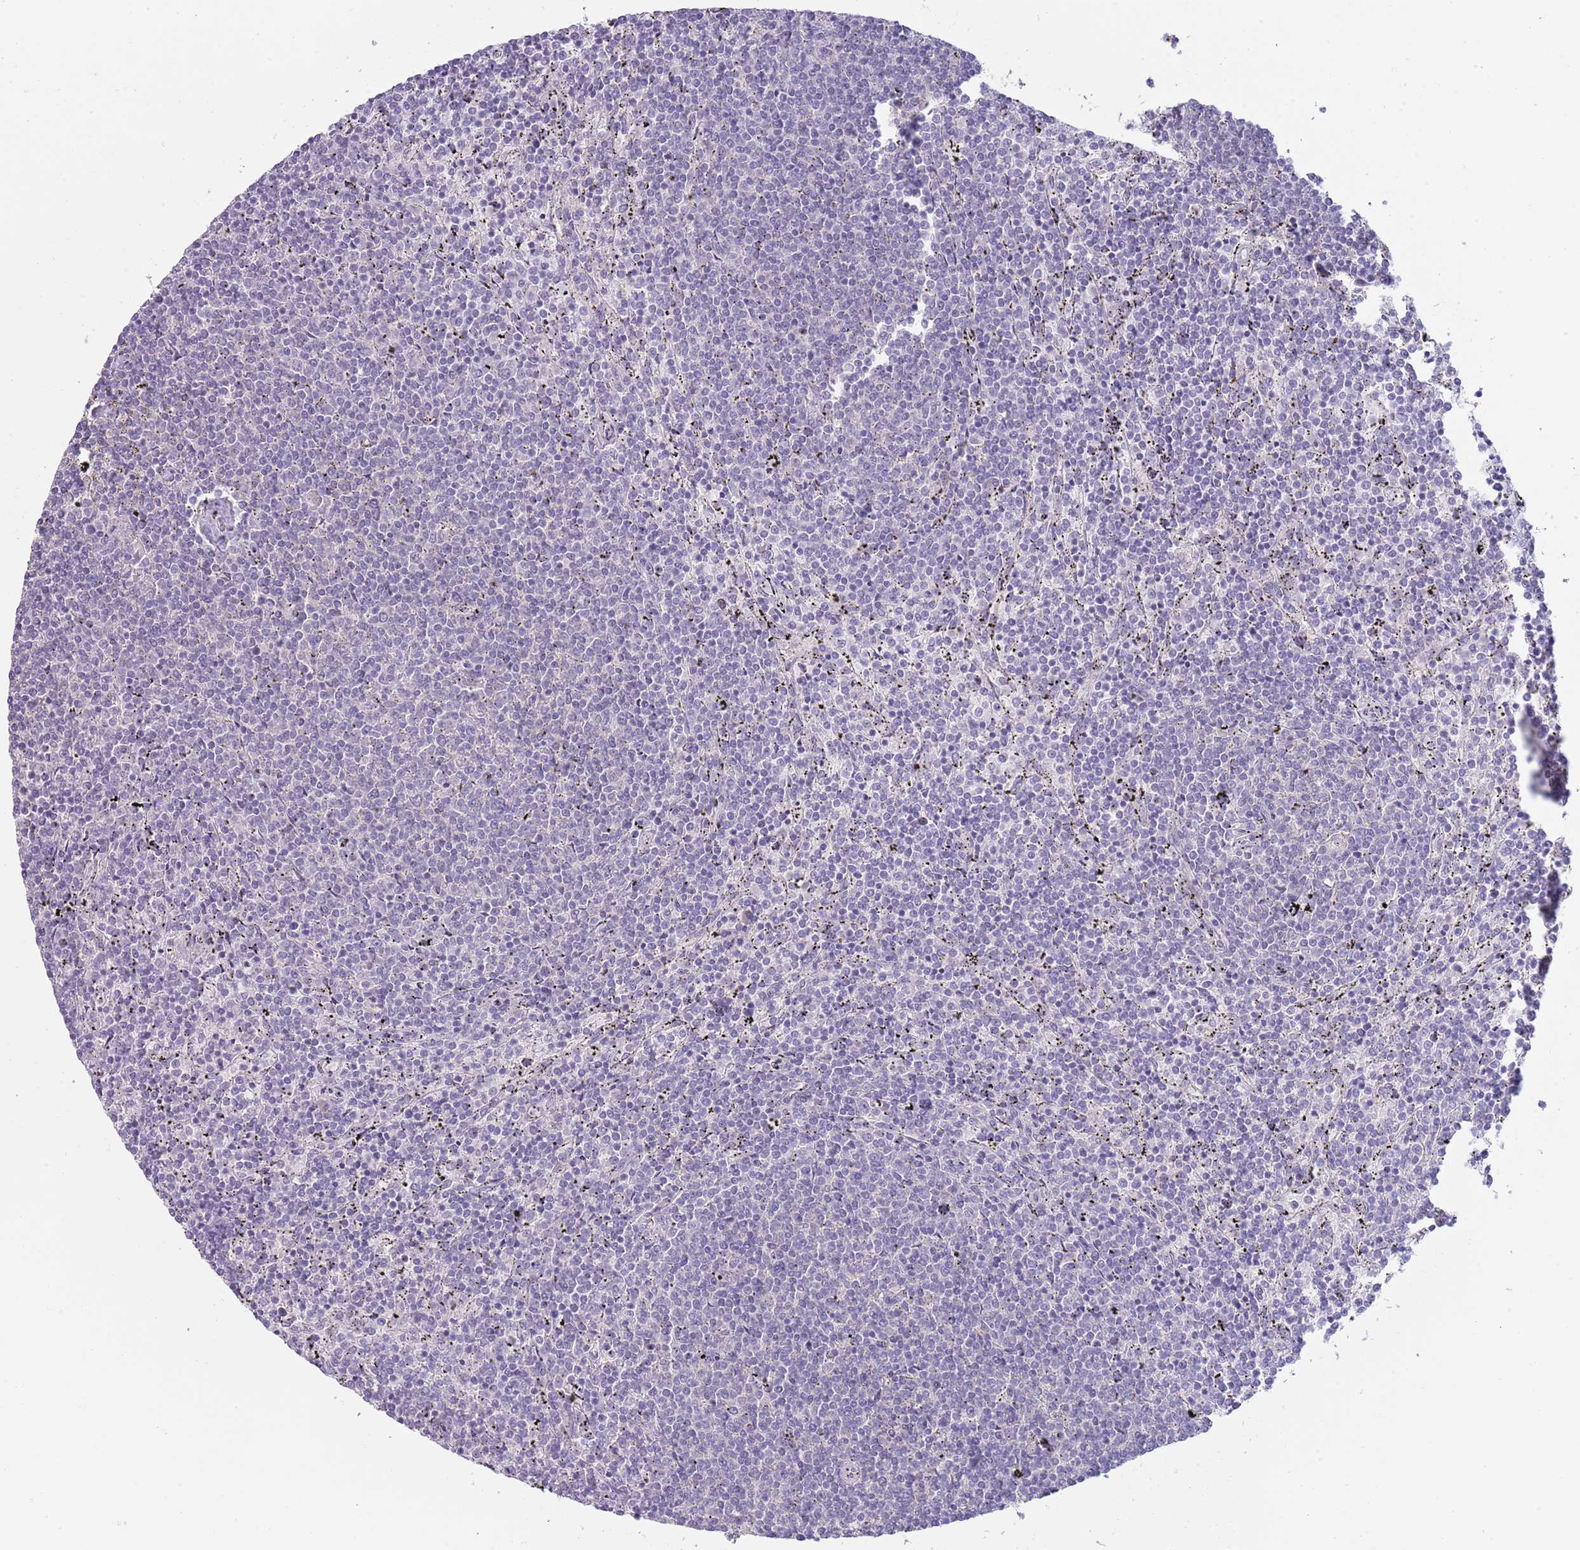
{"staining": {"intensity": "negative", "quantity": "none", "location": "none"}, "tissue": "lymphoma", "cell_type": "Tumor cells", "image_type": "cancer", "snomed": [{"axis": "morphology", "description": "Malignant lymphoma, non-Hodgkin's type, Low grade"}, {"axis": "topography", "description": "Spleen"}], "caption": "Histopathology image shows no significant protein positivity in tumor cells of lymphoma.", "gene": "PIMREG", "patient": {"sex": "female", "age": 50}}